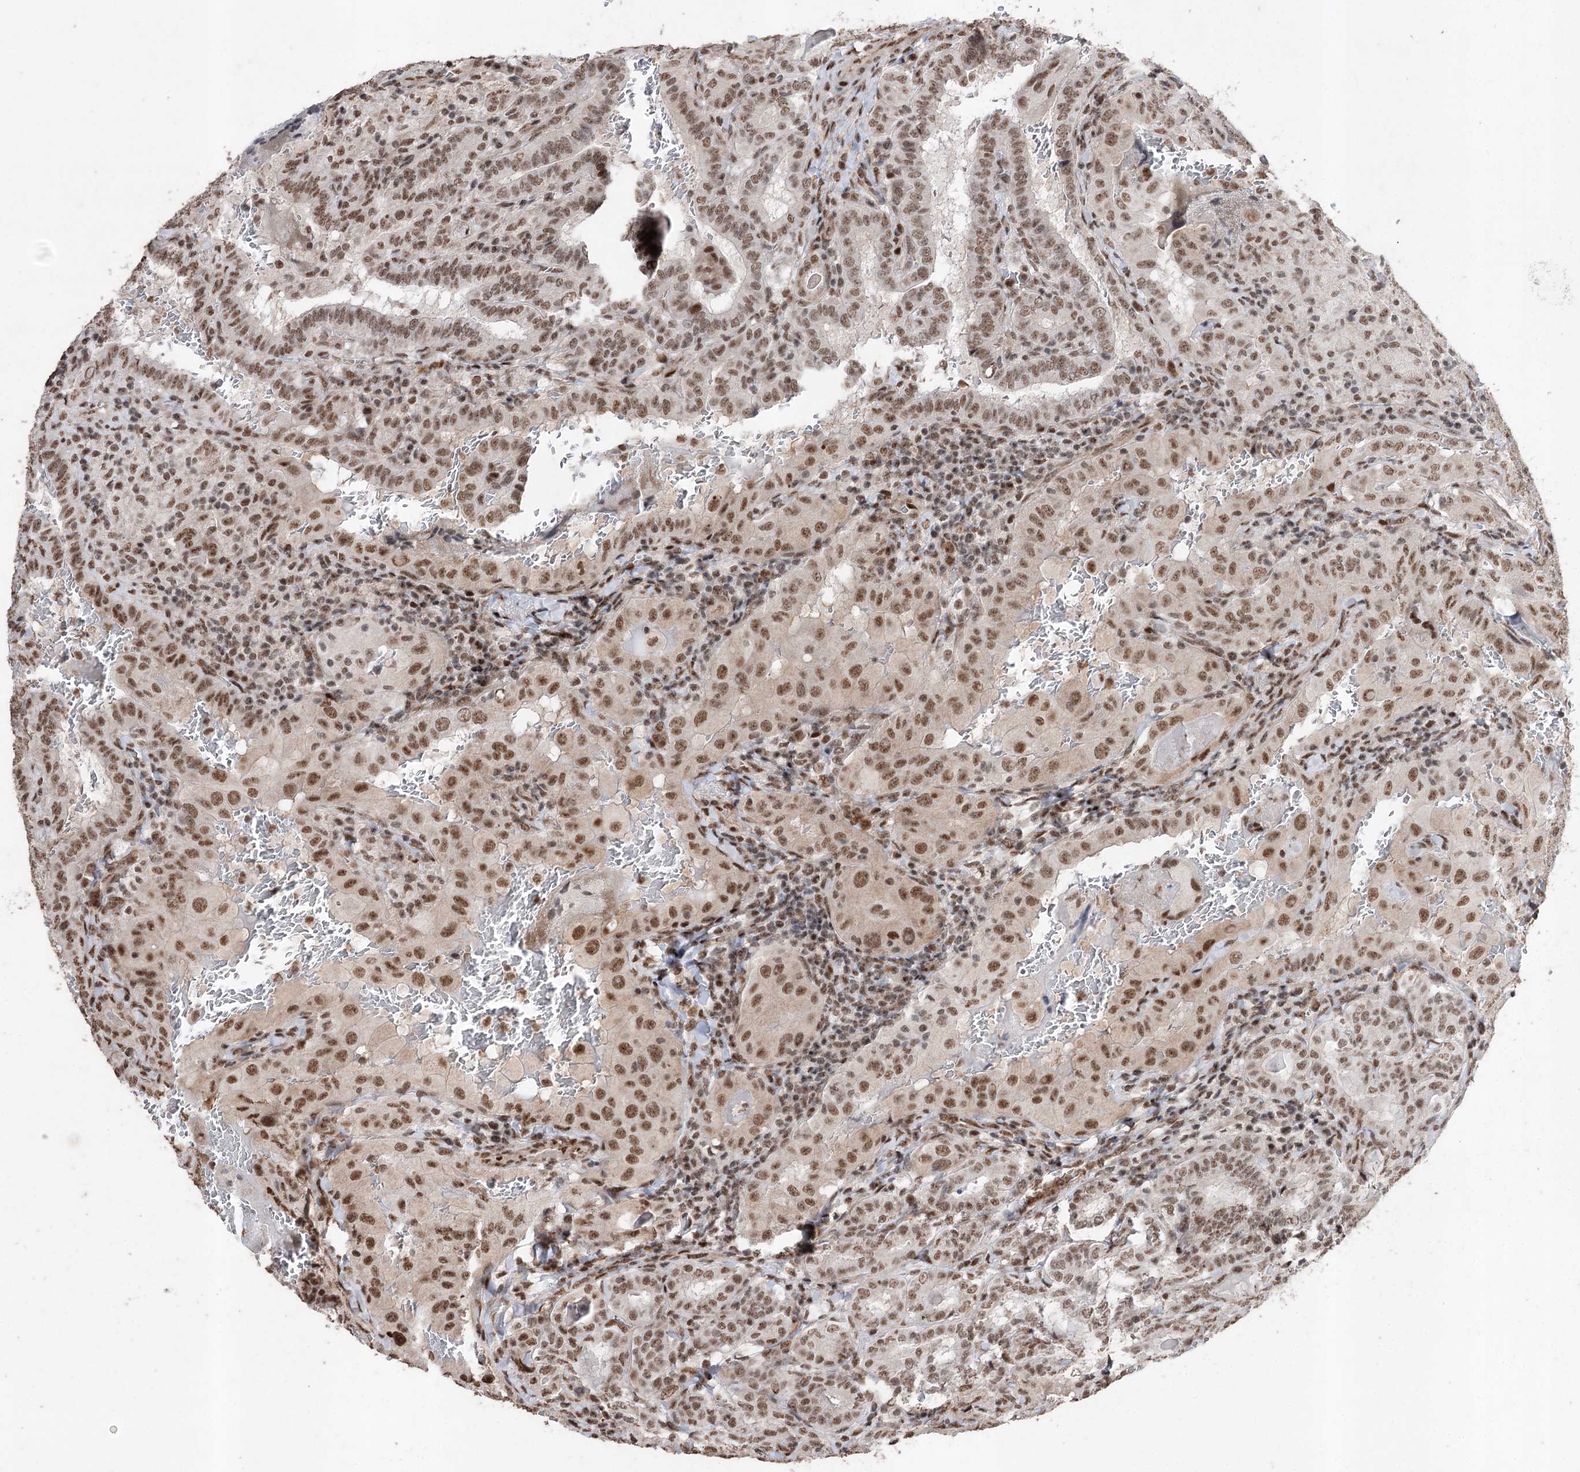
{"staining": {"intensity": "moderate", "quantity": ">75%", "location": "nuclear"}, "tissue": "thyroid cancer", "cell_type": "Tumor cells", "image_type": "cancer", "snomed": [{"axis": "morphology", "description": "Papillary adenocarcinoma, NOS"}, {"axis": "topography", "description": "Thyroid gland"}], "caption": "High-magnification brightfield microscopy of thyroid cancer stained with DAB (3,3'-diaminobenzidine) (brown) and counterstained with hematoxylin (blue). tumor cells exhibit moderate nuclear expression is seen in approximately>75% of cells.", "gene": "PDCD4", "patient": {"sex": "female", "age": 72}}